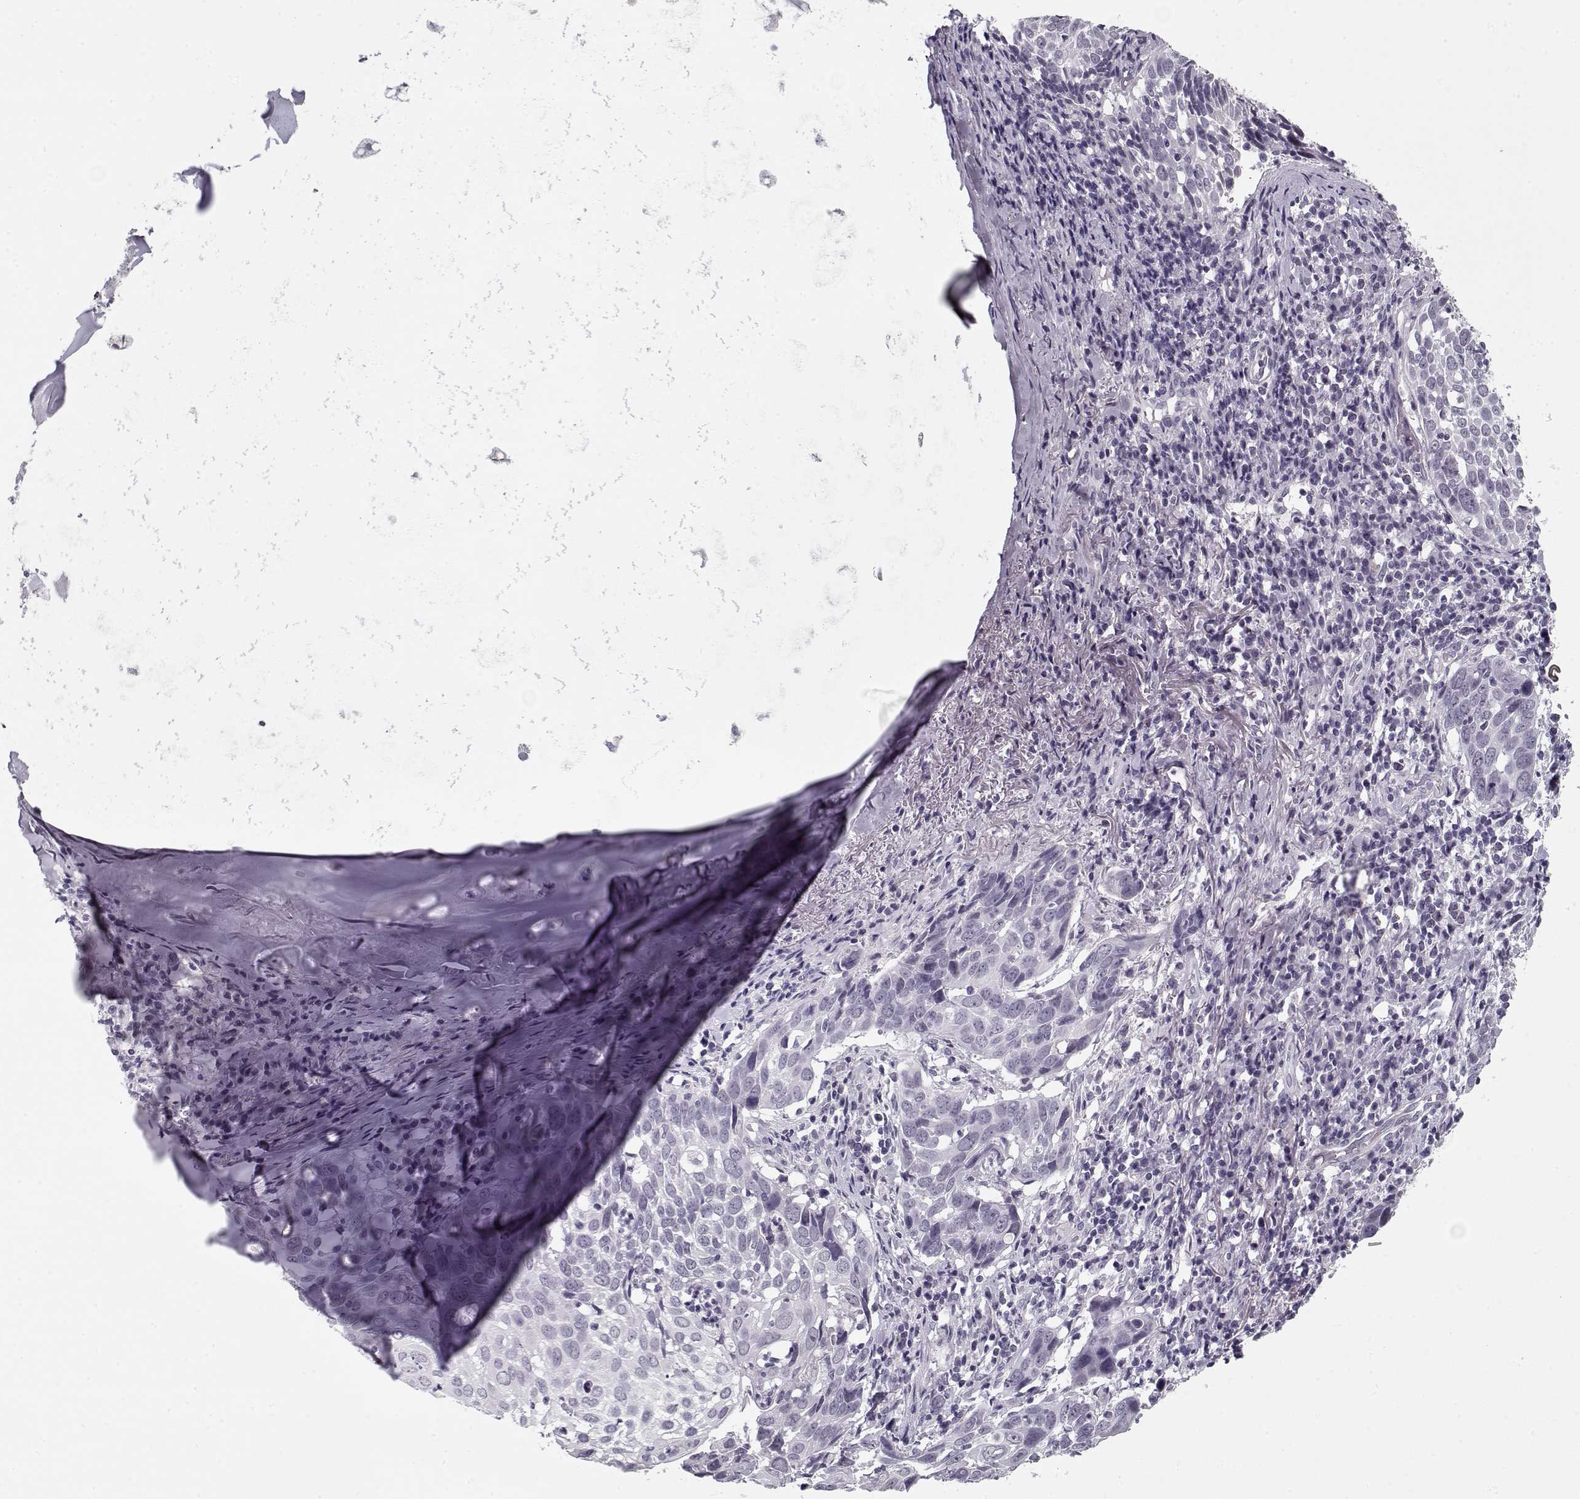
{"staining": {"intensity": "negative", "quantity": "none", "location": "none"}, "tissue": "lung cancer", "cell_type": "Tumor cells", "image_type": "cancer", "snomed": [{"axis": "morphology", "description": "Squamous cell carcinoma, NOS"}, {"axis": "topography", "description": "Lung"}], "caption": "There is no significant expression in tumor cells of squamous cell carcinoma (lung).", "gene": "SPACA9", "patient": {"sex": "male", "age": 57}}